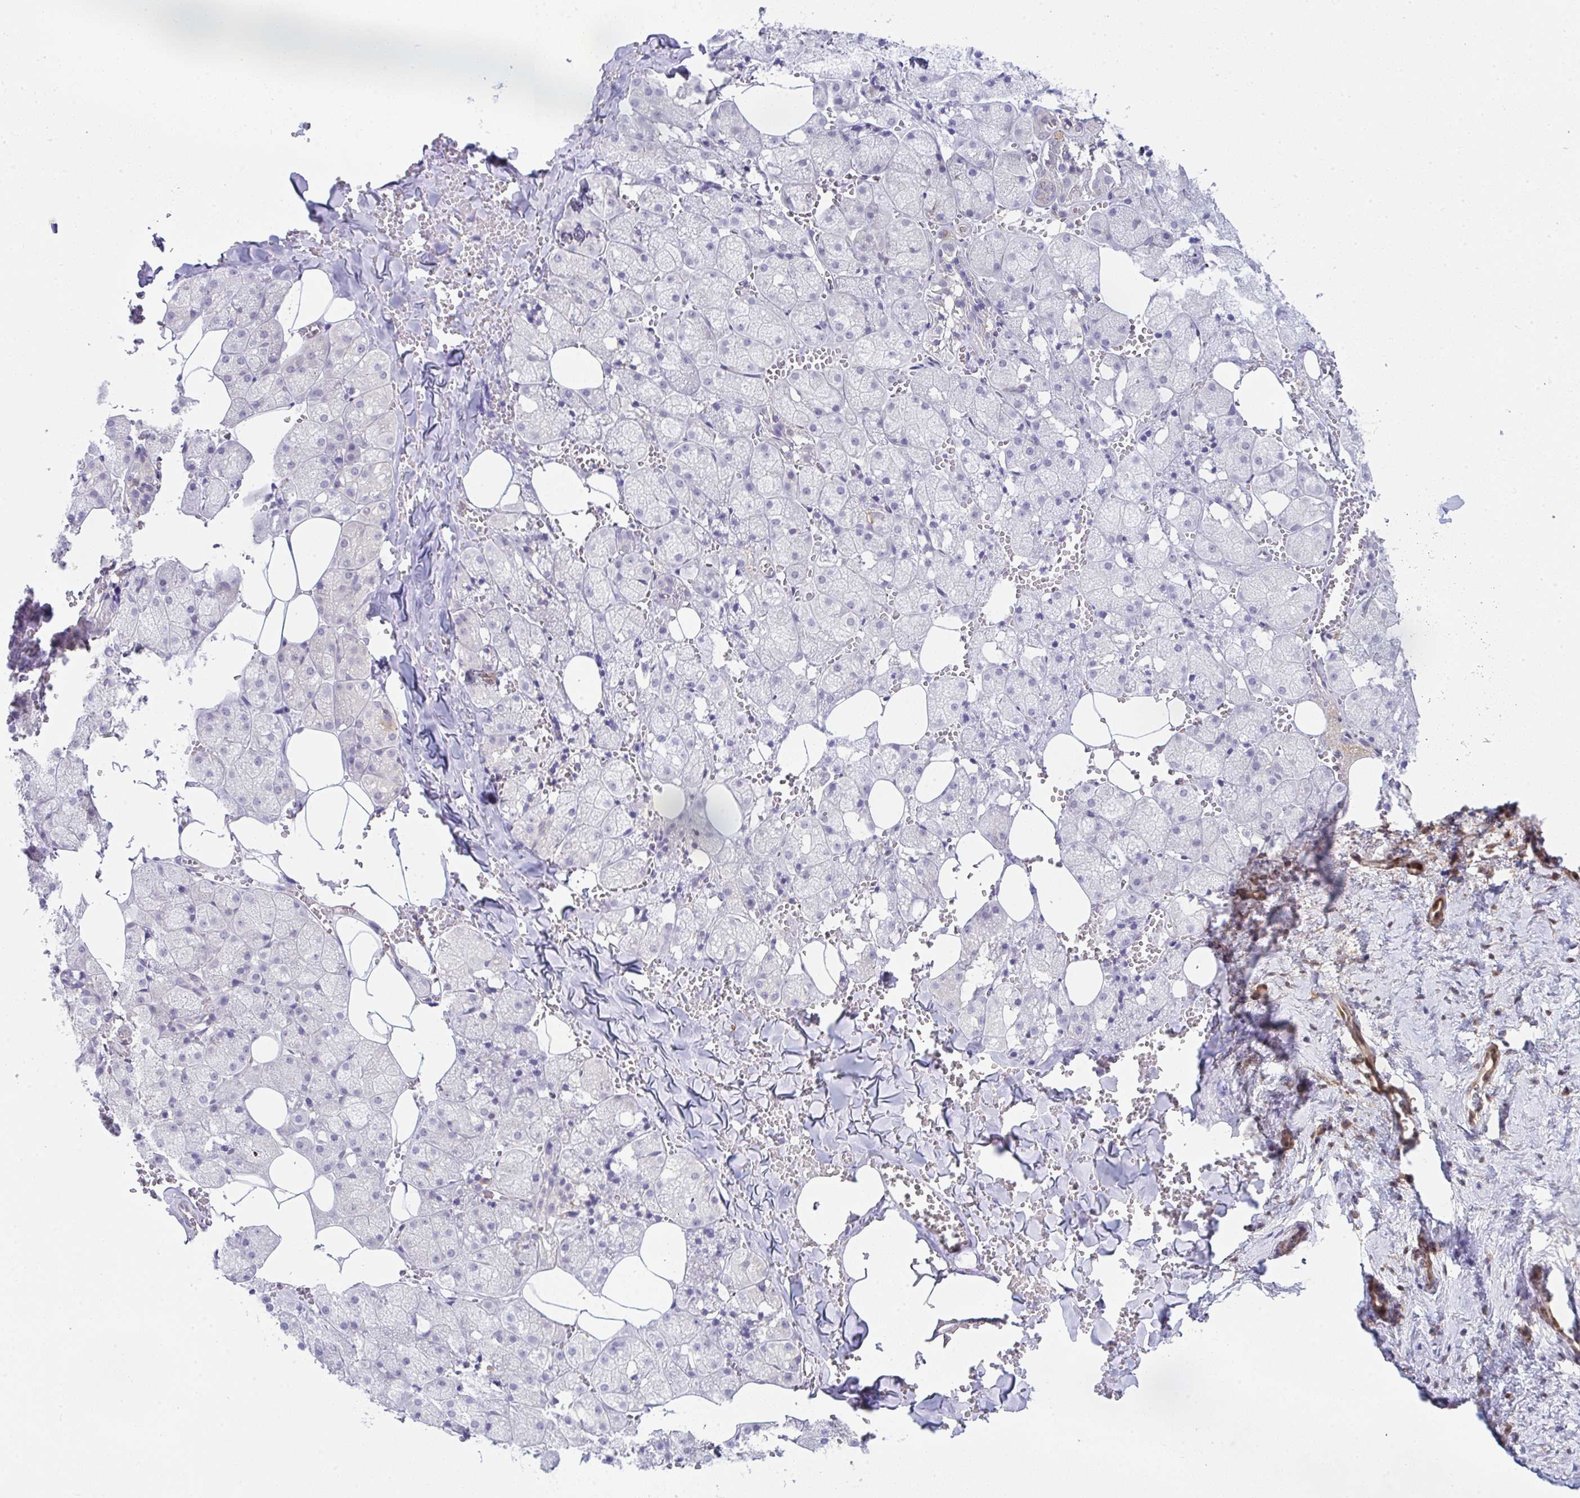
{"staining": {"intensity": "negative", "quantity": "none", "location": "none"}, "tissue": "salivary gland", "cell_type": "Glandular cells", "image_type": "normal", "snomed": [{"axis": "morphology", "description": "Normal tissue, NOS"}, {"axis": "topography", "description": "Salivary gland"}, {"axis": "topography", "description": "Peripheral nerve tissue"}], "caption": "Immunohistochemistry of normal human salivary gland demonstrates no staining in glandular cells.", "gene": "ALDH16A1", "patient": {"sex": "male", "age": 38}}